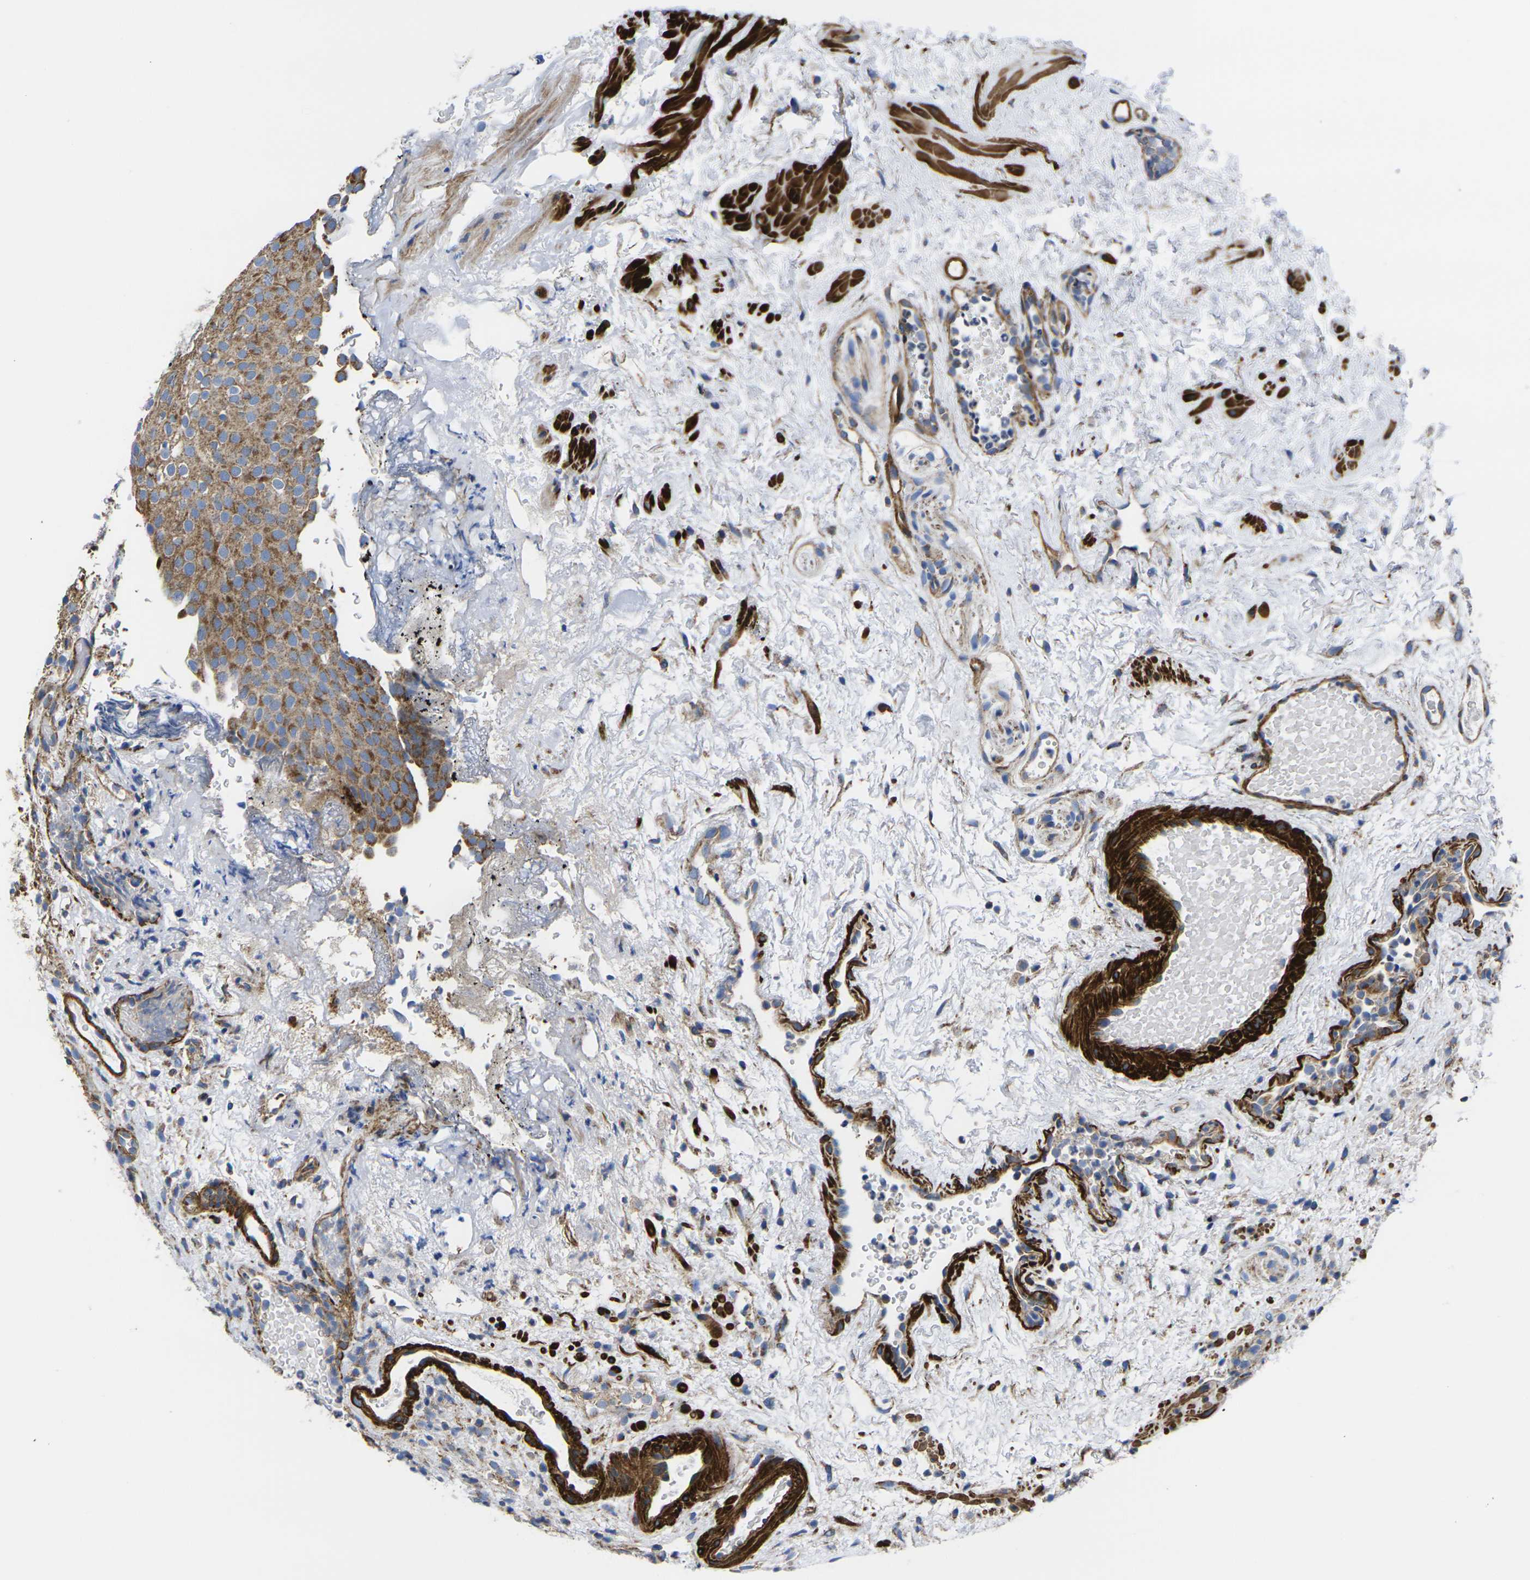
{"staining": {"intensity": "moderate", "quantity": ">75%", "location": "cytoplasmic/membranous"}, "tissue": "urothelial cancer", "cell_type": "Tumor cells", "image_type": "cancer", "snomed": [{"axis": "morphology", "description": "Urothelial carcinoma, Low grade"}, {"axis": "topography", "description": "Urinary bladder"}], "caption": "Low-grade urothelial carcinoma stained for a protein shows moderate cytoplasmic/membranous positivity in tumor cells.", "gene": "GPR4", "patient": {"sex": "male", "age": 78}}